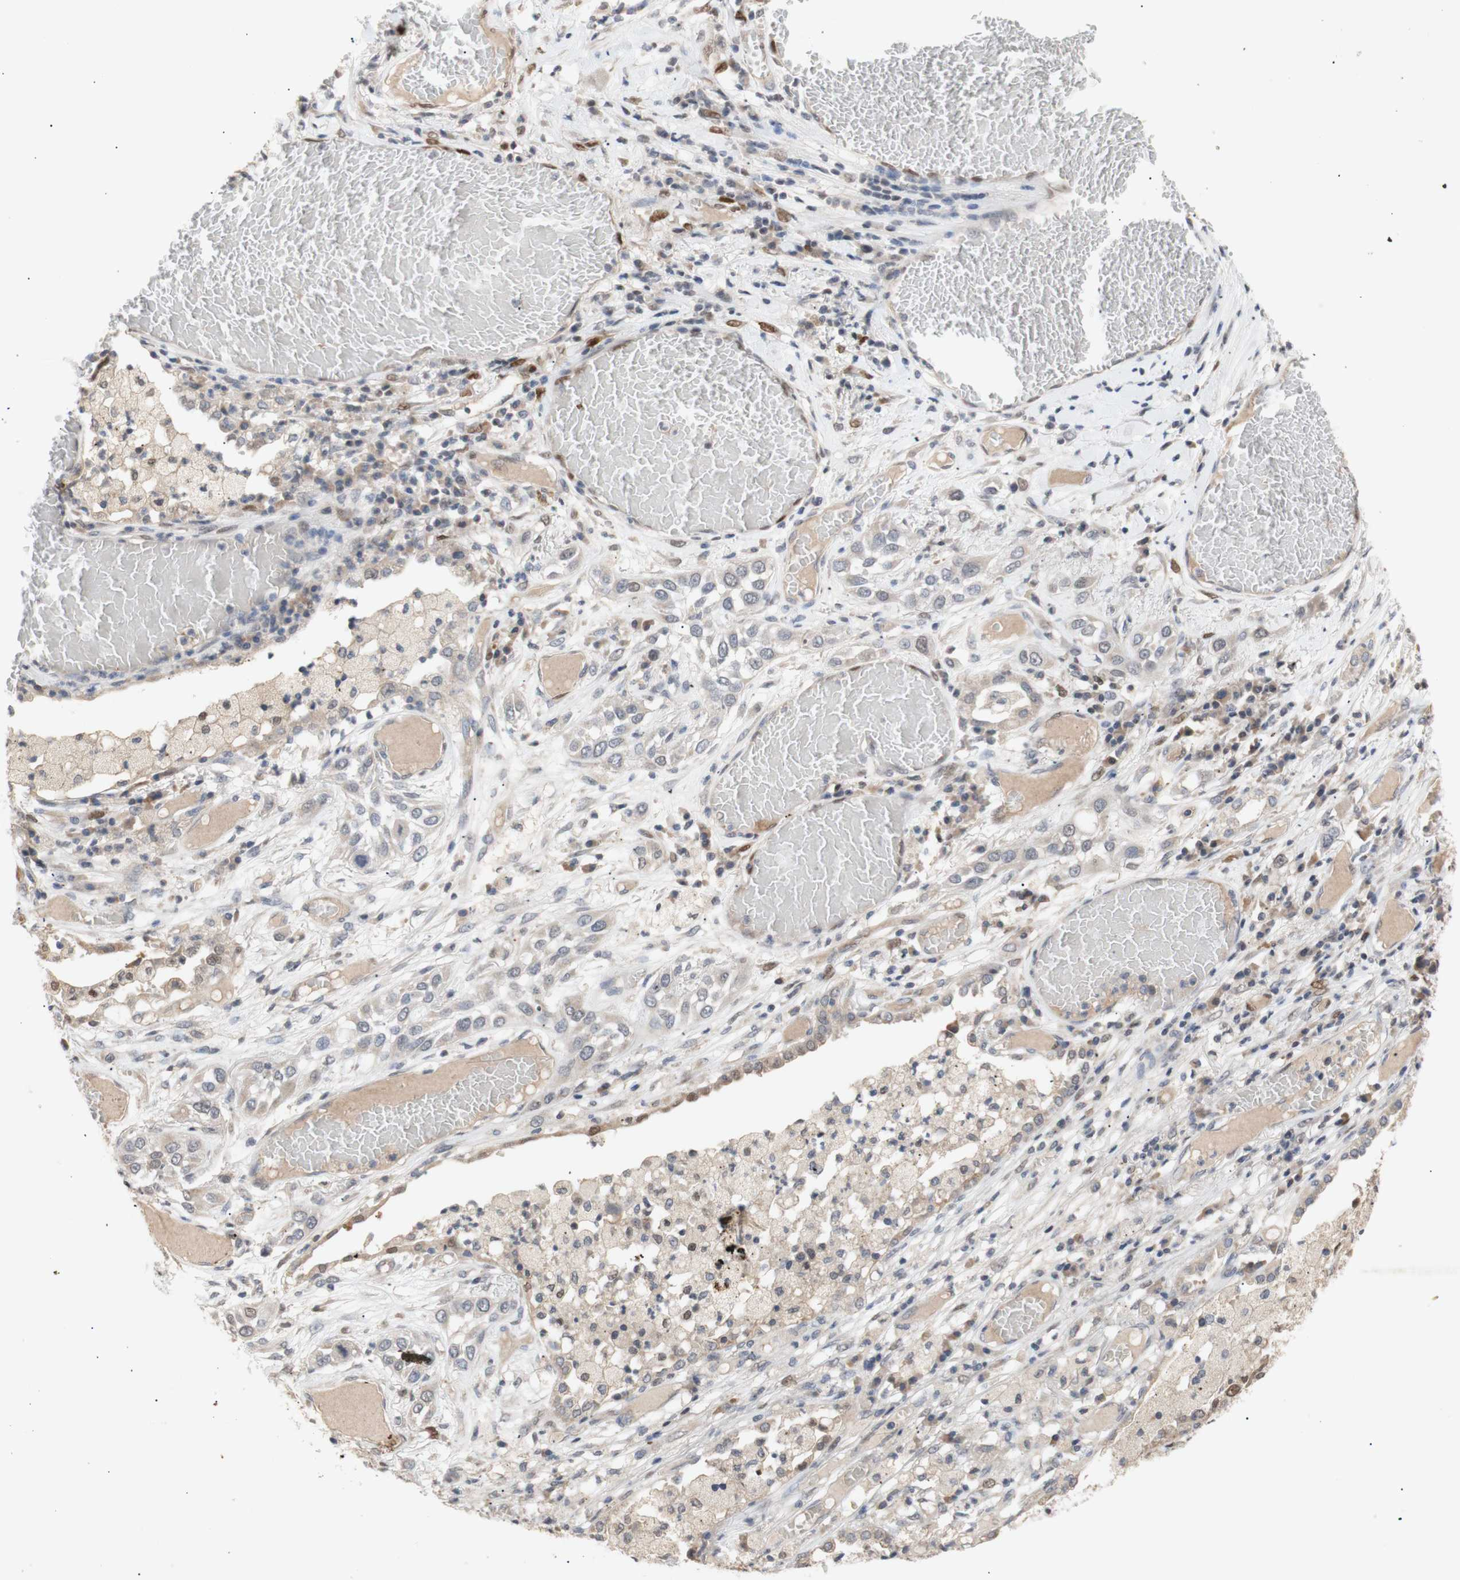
{"staining": {"intensity": "negative", "quantity": "none", "location": "none"}, "tissue": "lung cancer", "cell_type": "Tumor cells", "image_type": "cancer", "snomed": [{"axis": "morphology", "description": "Squamous cell carcinoma, NOS"}, {"axis": "topography", "description": "Lung"}], "caption": "Immunohistochemistry (IHC) image of neoplastic tissue: human lung squamous cell carcinoma stained with DAB exhibits no significant protein positivity in tumor cells. (Stains: DAB (3,3'-diaminobenzidine) immunohistochemistry (IHC) with hematoxylin counter stain, Microscopy: brightfield microscopy at high magnification).", "gene": "FOSB", "patient": {"sex": "male", "age": 71}}